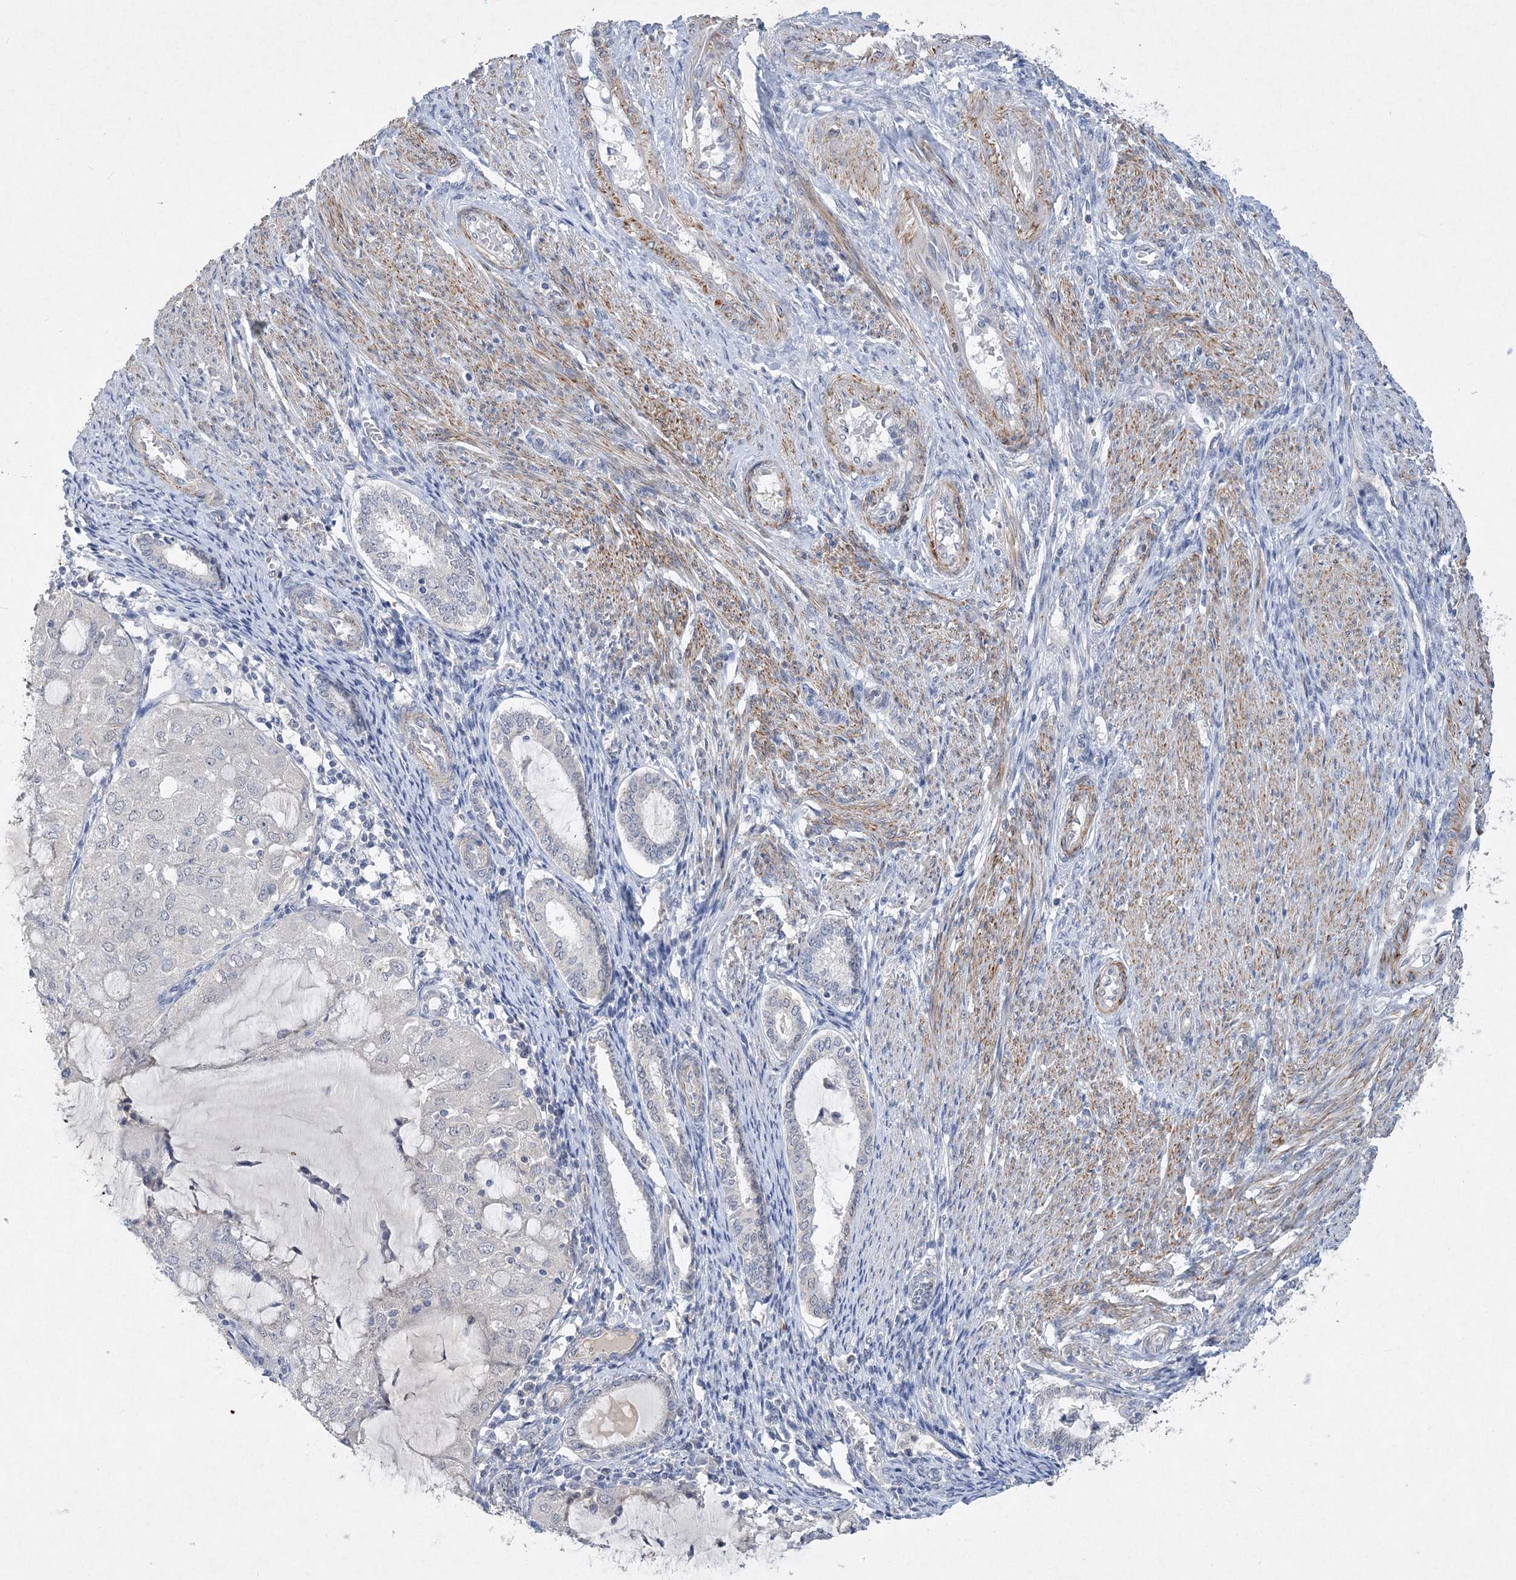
{"staining": {"intensity": "negative", "quantity": "none", "location": "none"}, "tissue": "endometrial cancer", "cell_type": "Tumor cells", "image_type": "cancer", "snomed": [{"axis": "morphology", "description": "Adenocarcinoma, NOS"}, {"axis": "topography", "description": "Endometrium"}], "caption": "This micrograph is of endometrial cancer (adenocarcinoma) stained with immunohistochemistry to label a protein in brown with the nuclei are counter-stained blue. There is no staining in tumor cells.", "gene": "C11orf58", "patient": {"sex": "female", "age": 81}}